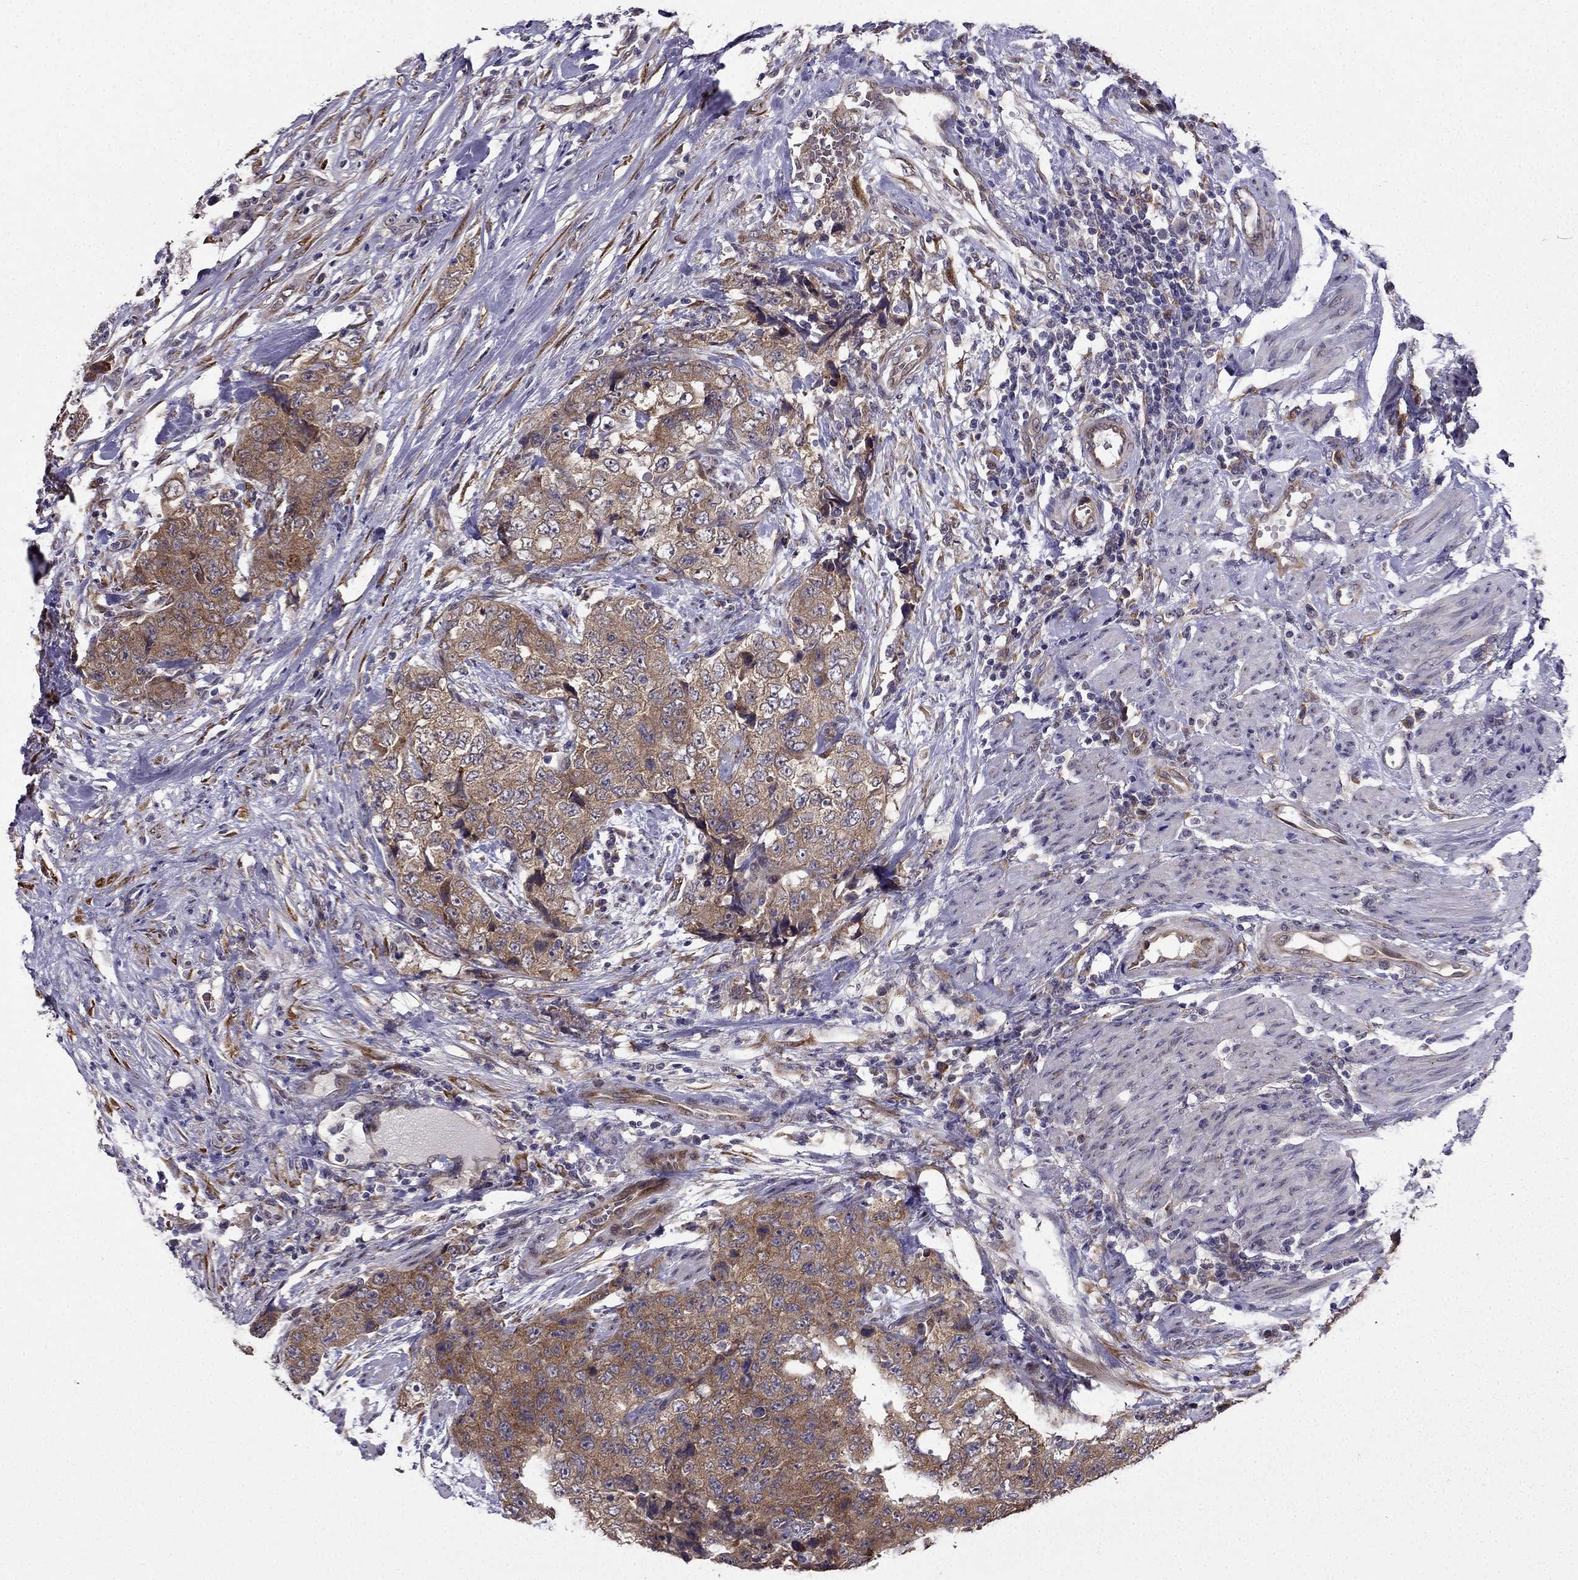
{"staining": {"intensity": "moderate", "quantity": "25%-75%", "location": "cytoplasmic/membranous"}, "tissue": "urothelial cancer", "cell_type": "Tumor cells", "image_type": "cancer", "snomed": [{"axis": "morphology", "description": "Urothelial carcinoma, High grade"}, {"axis": "topography", "description": "Urinary bladder"}], "caption": "Moderate cytoplasmic/membranous protein positivity is seen in approximately 25%-75% of tumor cells in high-grade urothelial carcinoma.", "gene": "ARHGEF28", "patient": {"sex": "female", "age": 78}}